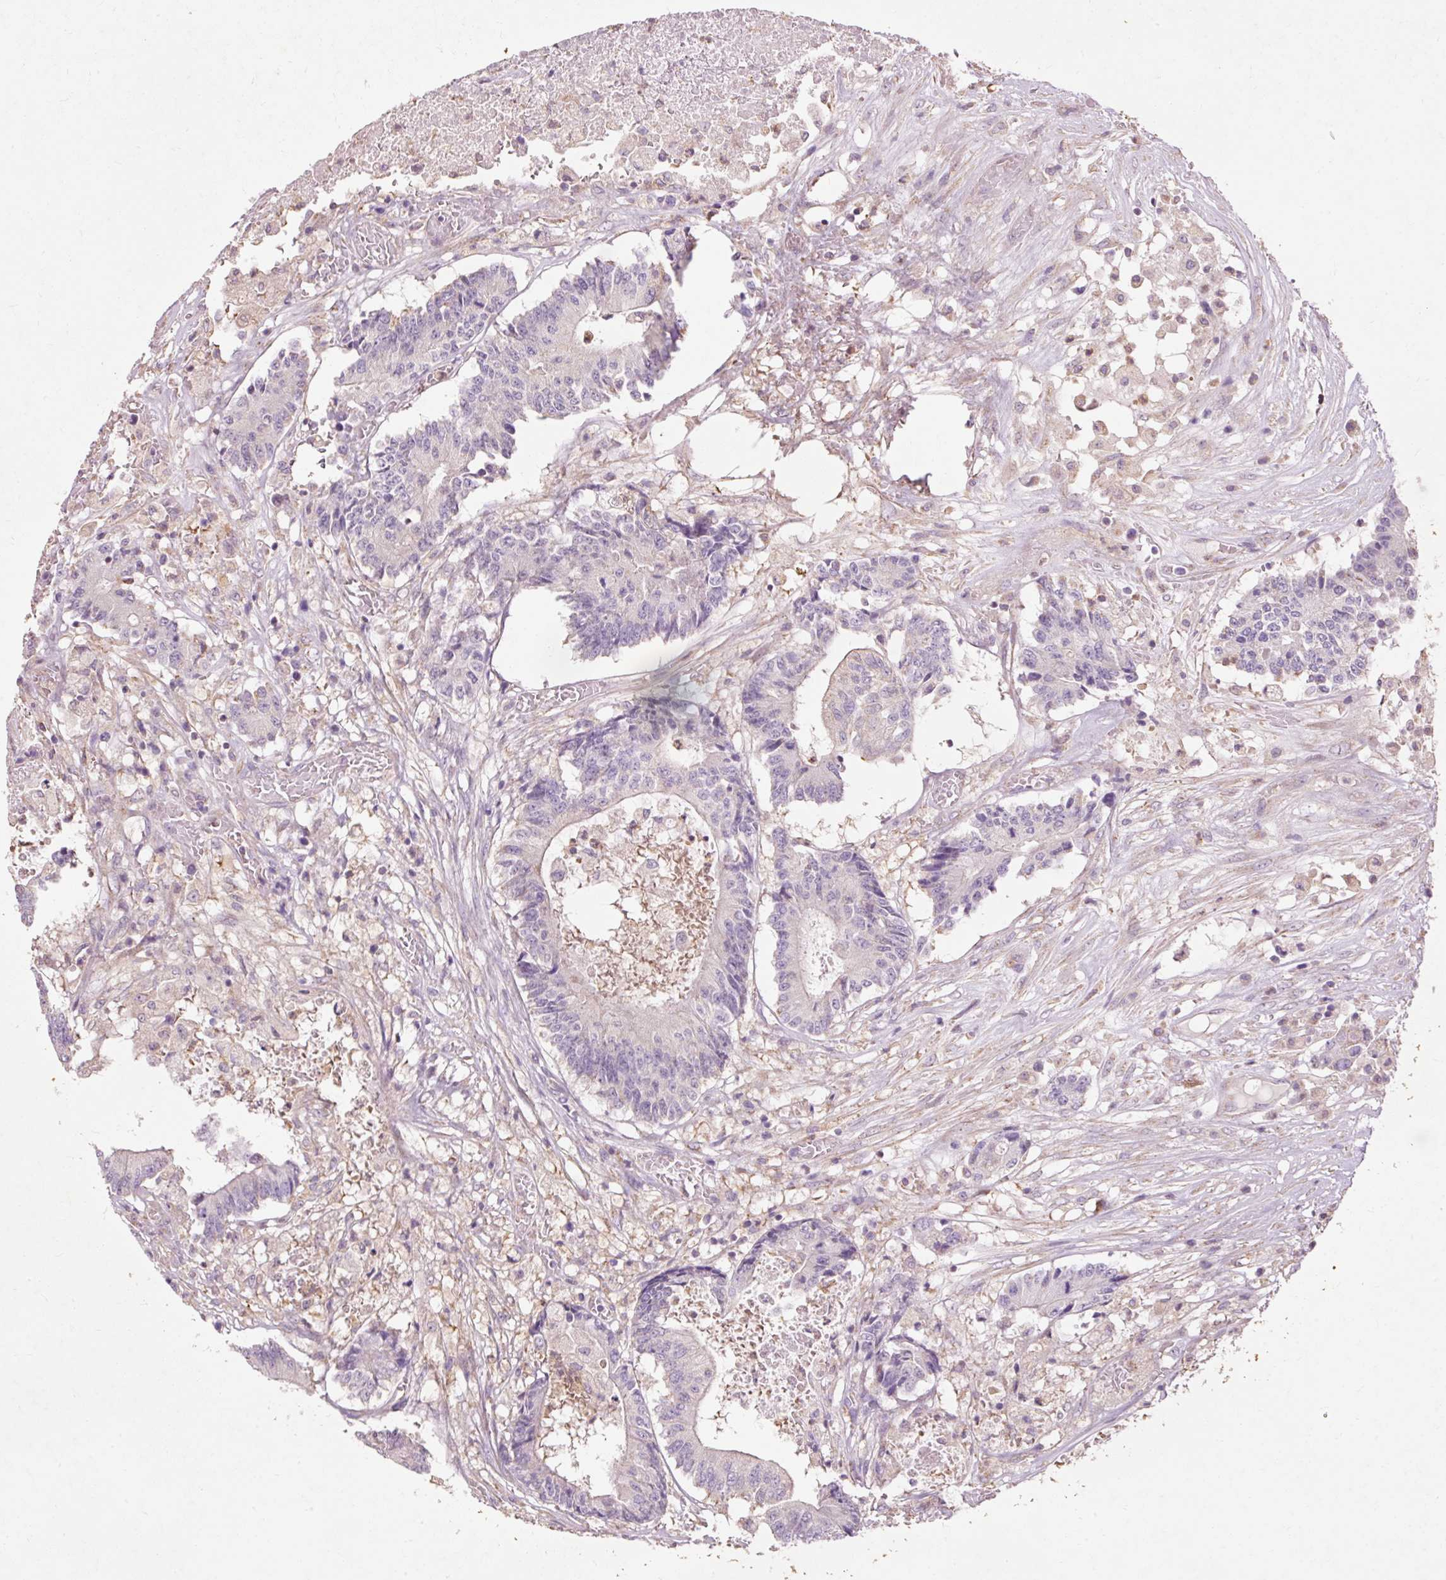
{"staining": {"intensity": "weak", "quantity": "<25%", "location": "cytoplasmic/membranous"}, "tissue": "colorectal cancer", "cell_type": "Tumor cells", "image_type": "cancer", "snomed": [{"axis": "morphology", "description": "Adenocarcinoma, NOS"}, {"axis": "topography", "description": "Colon"}], "caption": "Image shows no protein staining in tumor cells of colorectal cancer (adenocarcinoma) tissue. (Brightfield microscopy of DAB IHC at high magnification).", "gene": "PRDX5", "patient": {"sex": "female", "age": 84}}